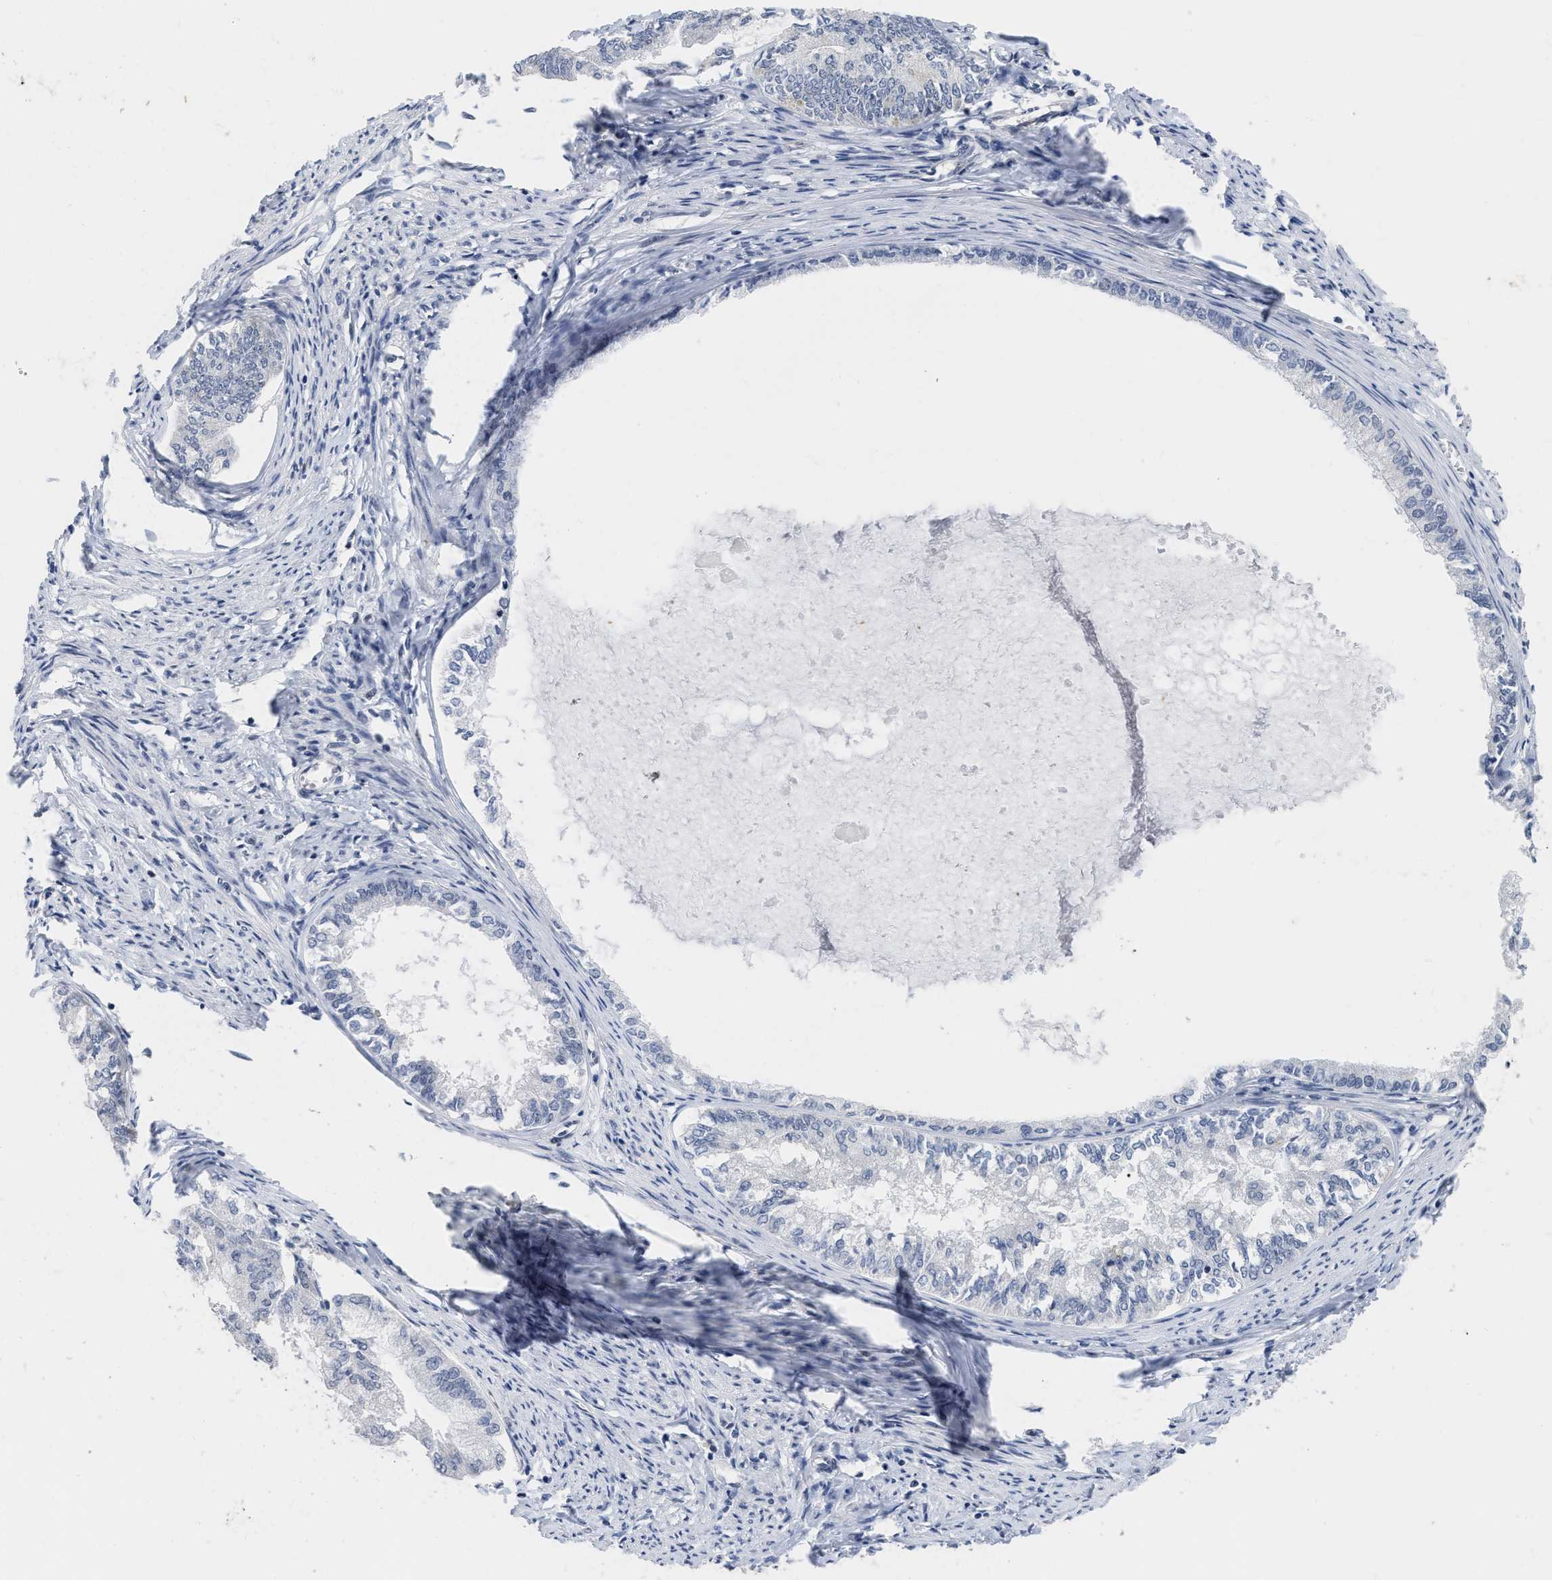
{"staining": {"intensity": "negative", "quantity": "none", "location": "none"}, "tissue": "endometrial cancer", "cell_type": "Tumor cells", "image_type": "cancer", "snomed": [{"axis": "morphology", "description": "Adenocarcinoma, NOS"}, {"axis": "topography", "description": "Endometrium"}], "caption": "The image shows no staining of tumor cells in endometrial cancer (adenocarcinoma).", "gene": "HIF1A", "patient": {"sex": "female", "age": 86}}